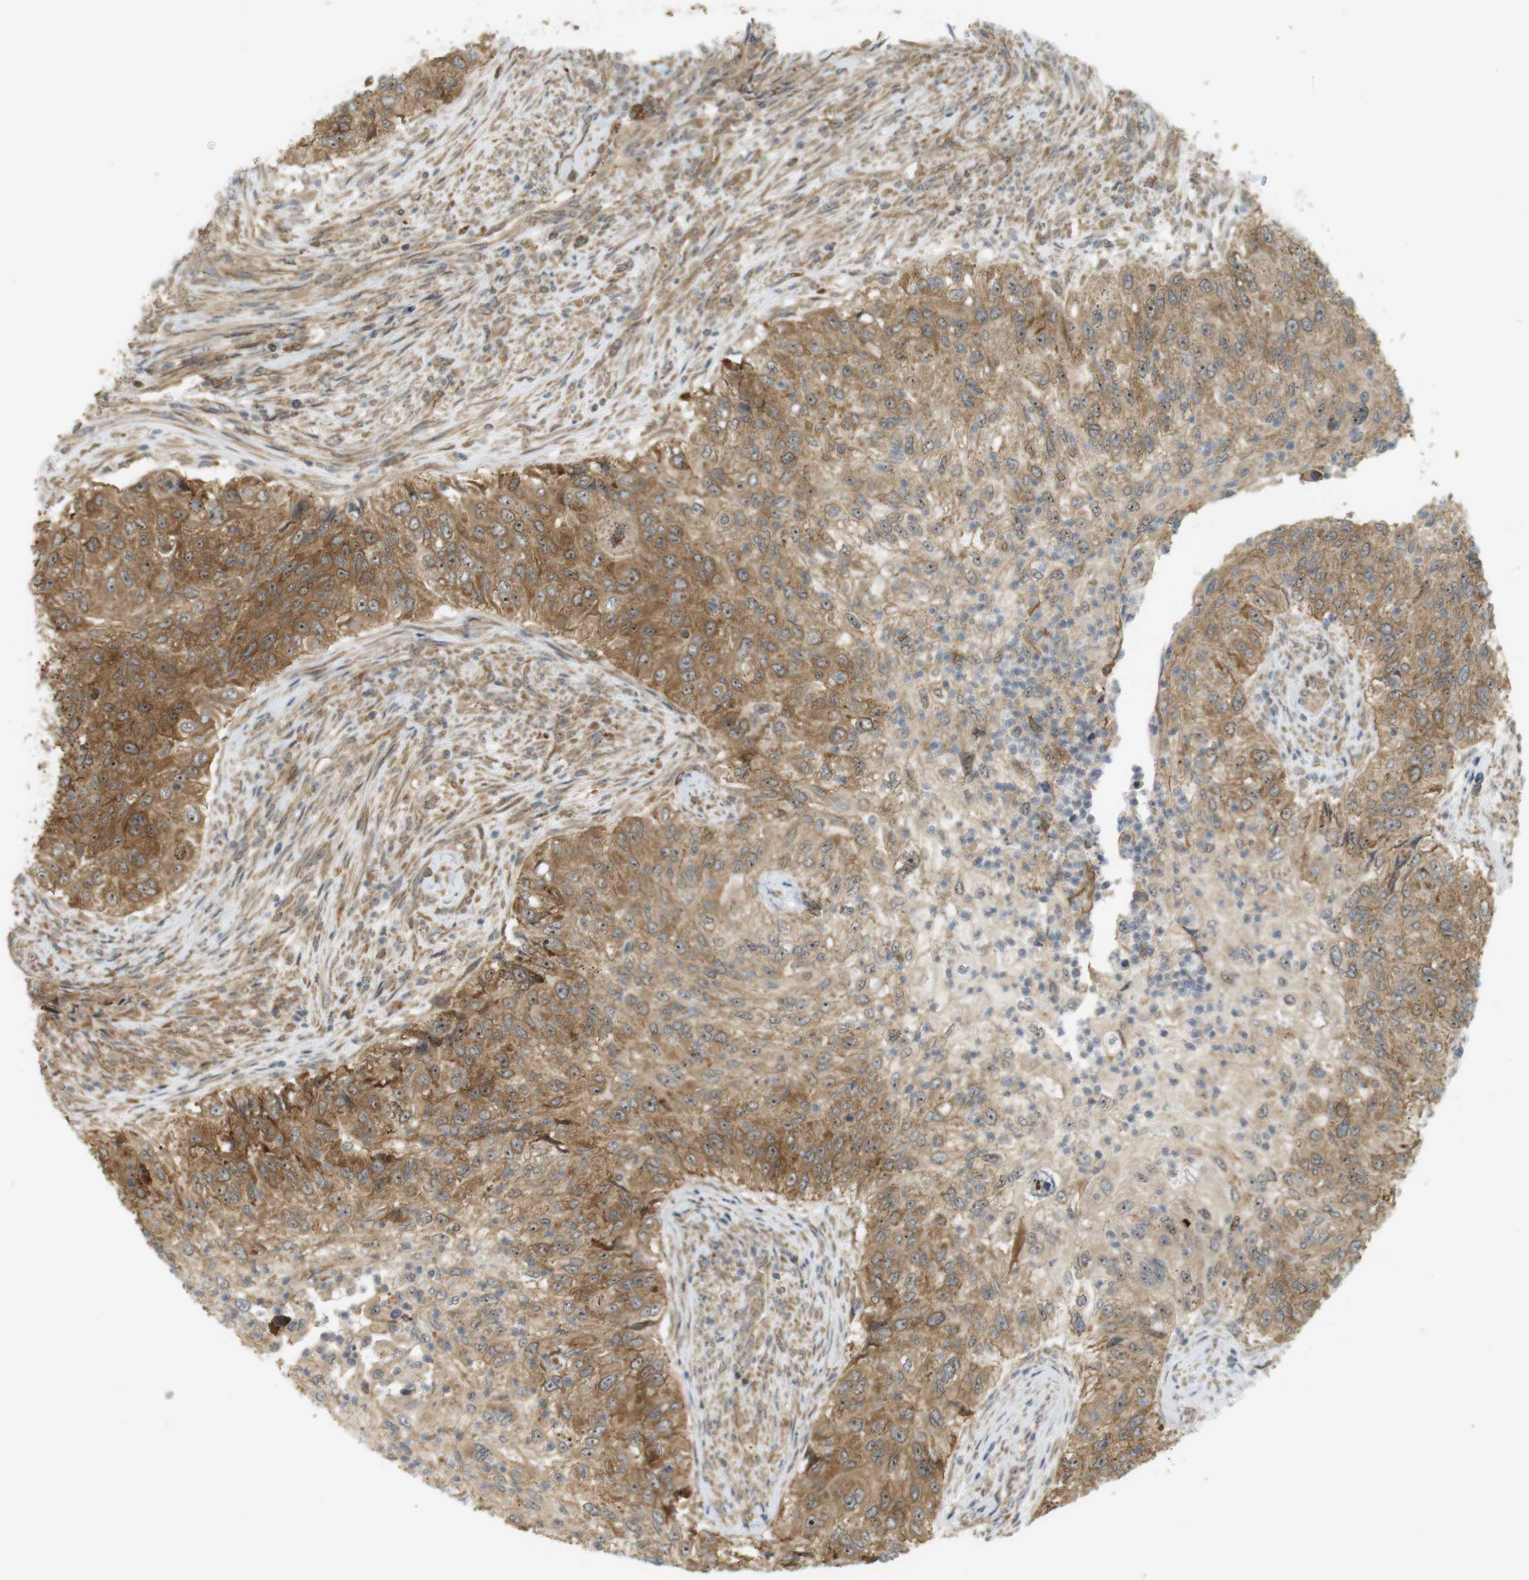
{"staining": {"intensity": "moderate", "quantity": ">75%", "location": "cytoplasmic/membranous,nuclear"}, "tissue": "urothelial cancer", "cell_type": "Tumor cells", "image_type": "cancer", "snomed": [{"axis": "morphology", "description": "Urothelial carcinoma, High grade"}, {"axis": "topography", "description": "Urinary bladder"}], "caption": "Moderate cytoplasmic/membranous and nuclear protein staining is present in about >75% of tumor cells in urothelial cancer.", "gene": "PA2G4", "patient": {"sex": "female", "age": 60}}